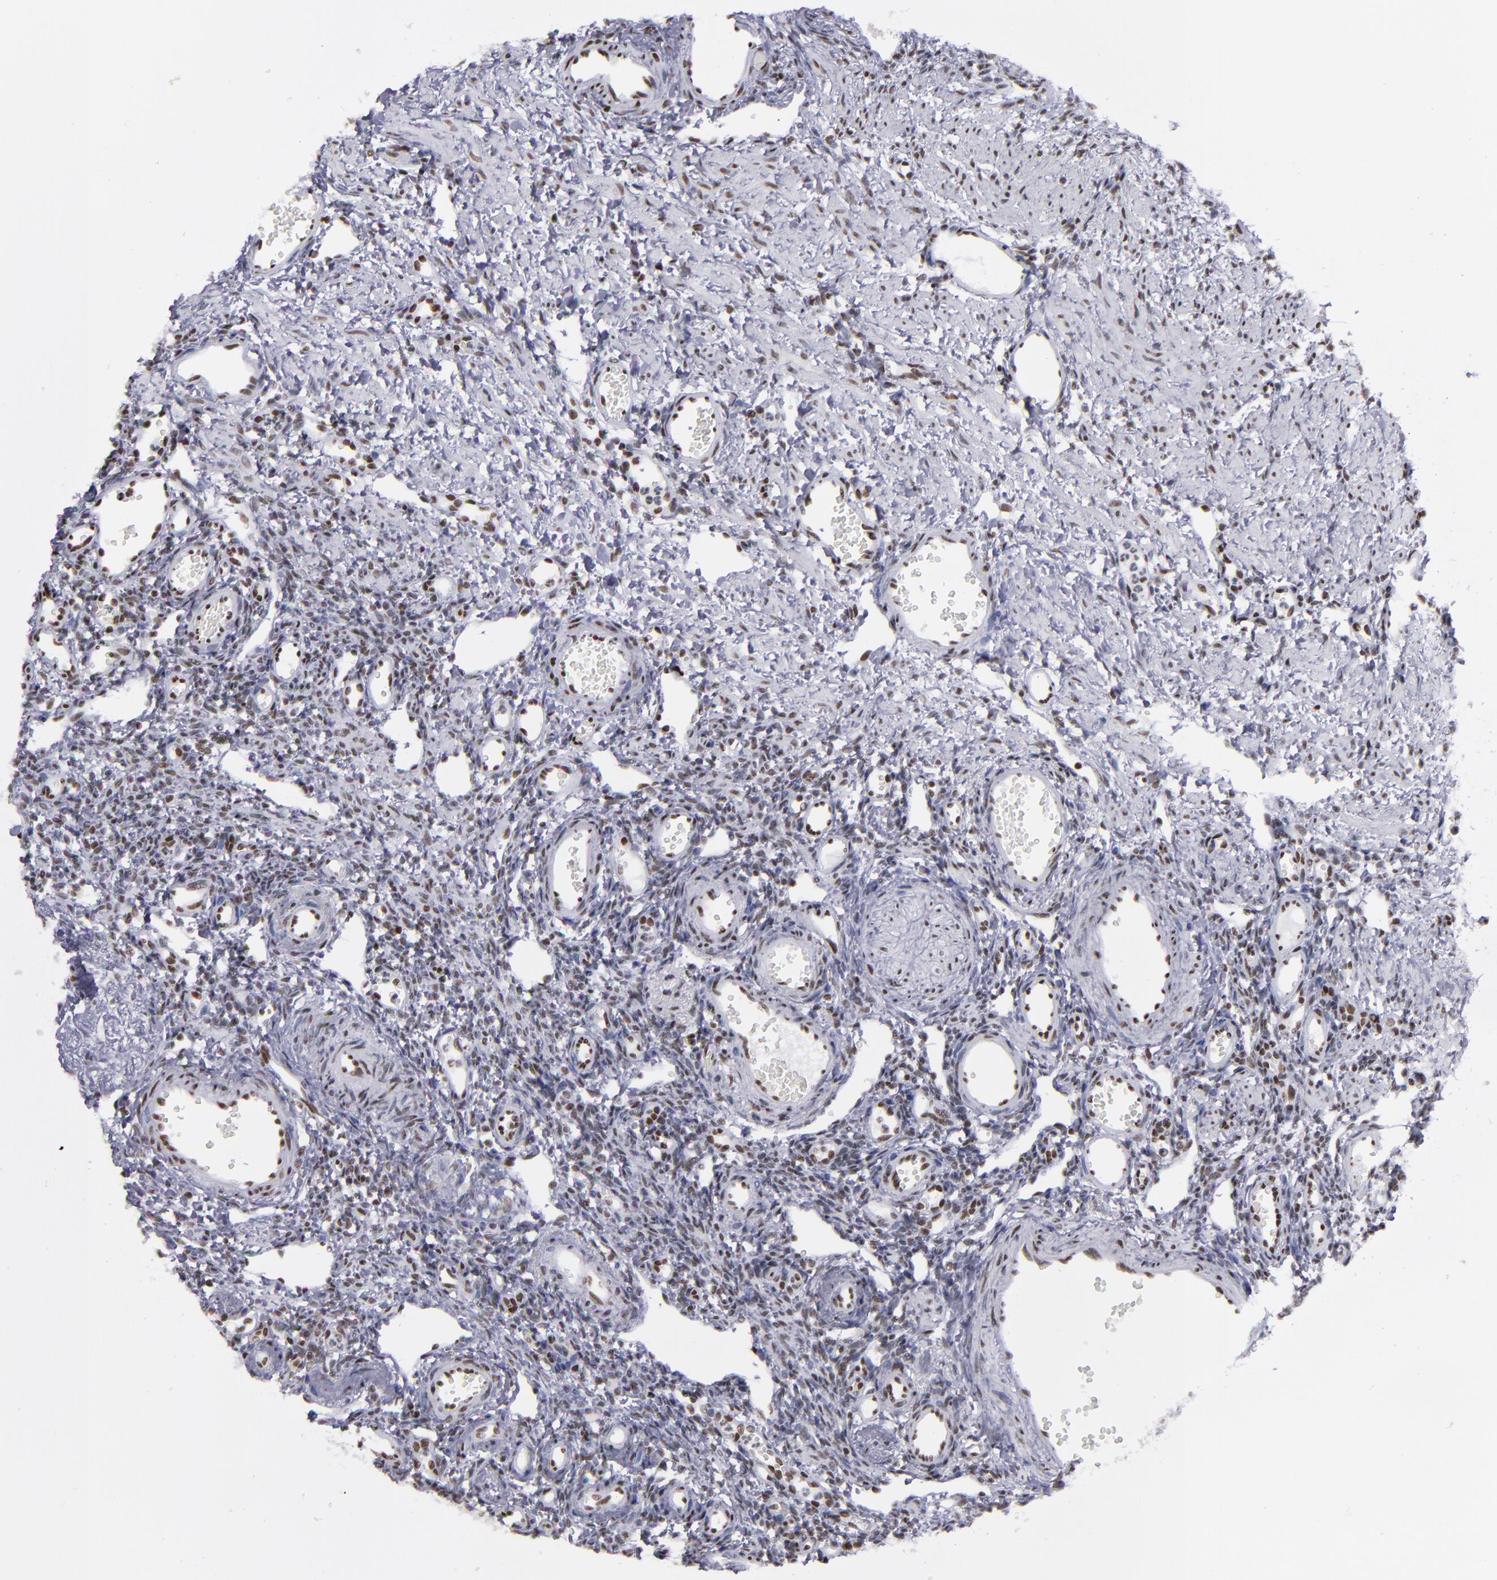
{"staining": {"intensity": "moderate", "quantity": ">75%", "location": "nuclear"}, "tissue": "ovary", "cell_type": "Ovarian stroma cells", "image_type": "normal", "snomed": [{"axis": "morphology", "description": "Normal tissue, NOS"}, {"axis": "topography", "description": "Ovary"}], "caption": "Brown immunohistochemical staining in benign ovary displays moderate nuclear positivity in approximately >75% of ovarian stroma cells.", "gene": "TERF2", "patient": {"sex": "female", "age": 33}}